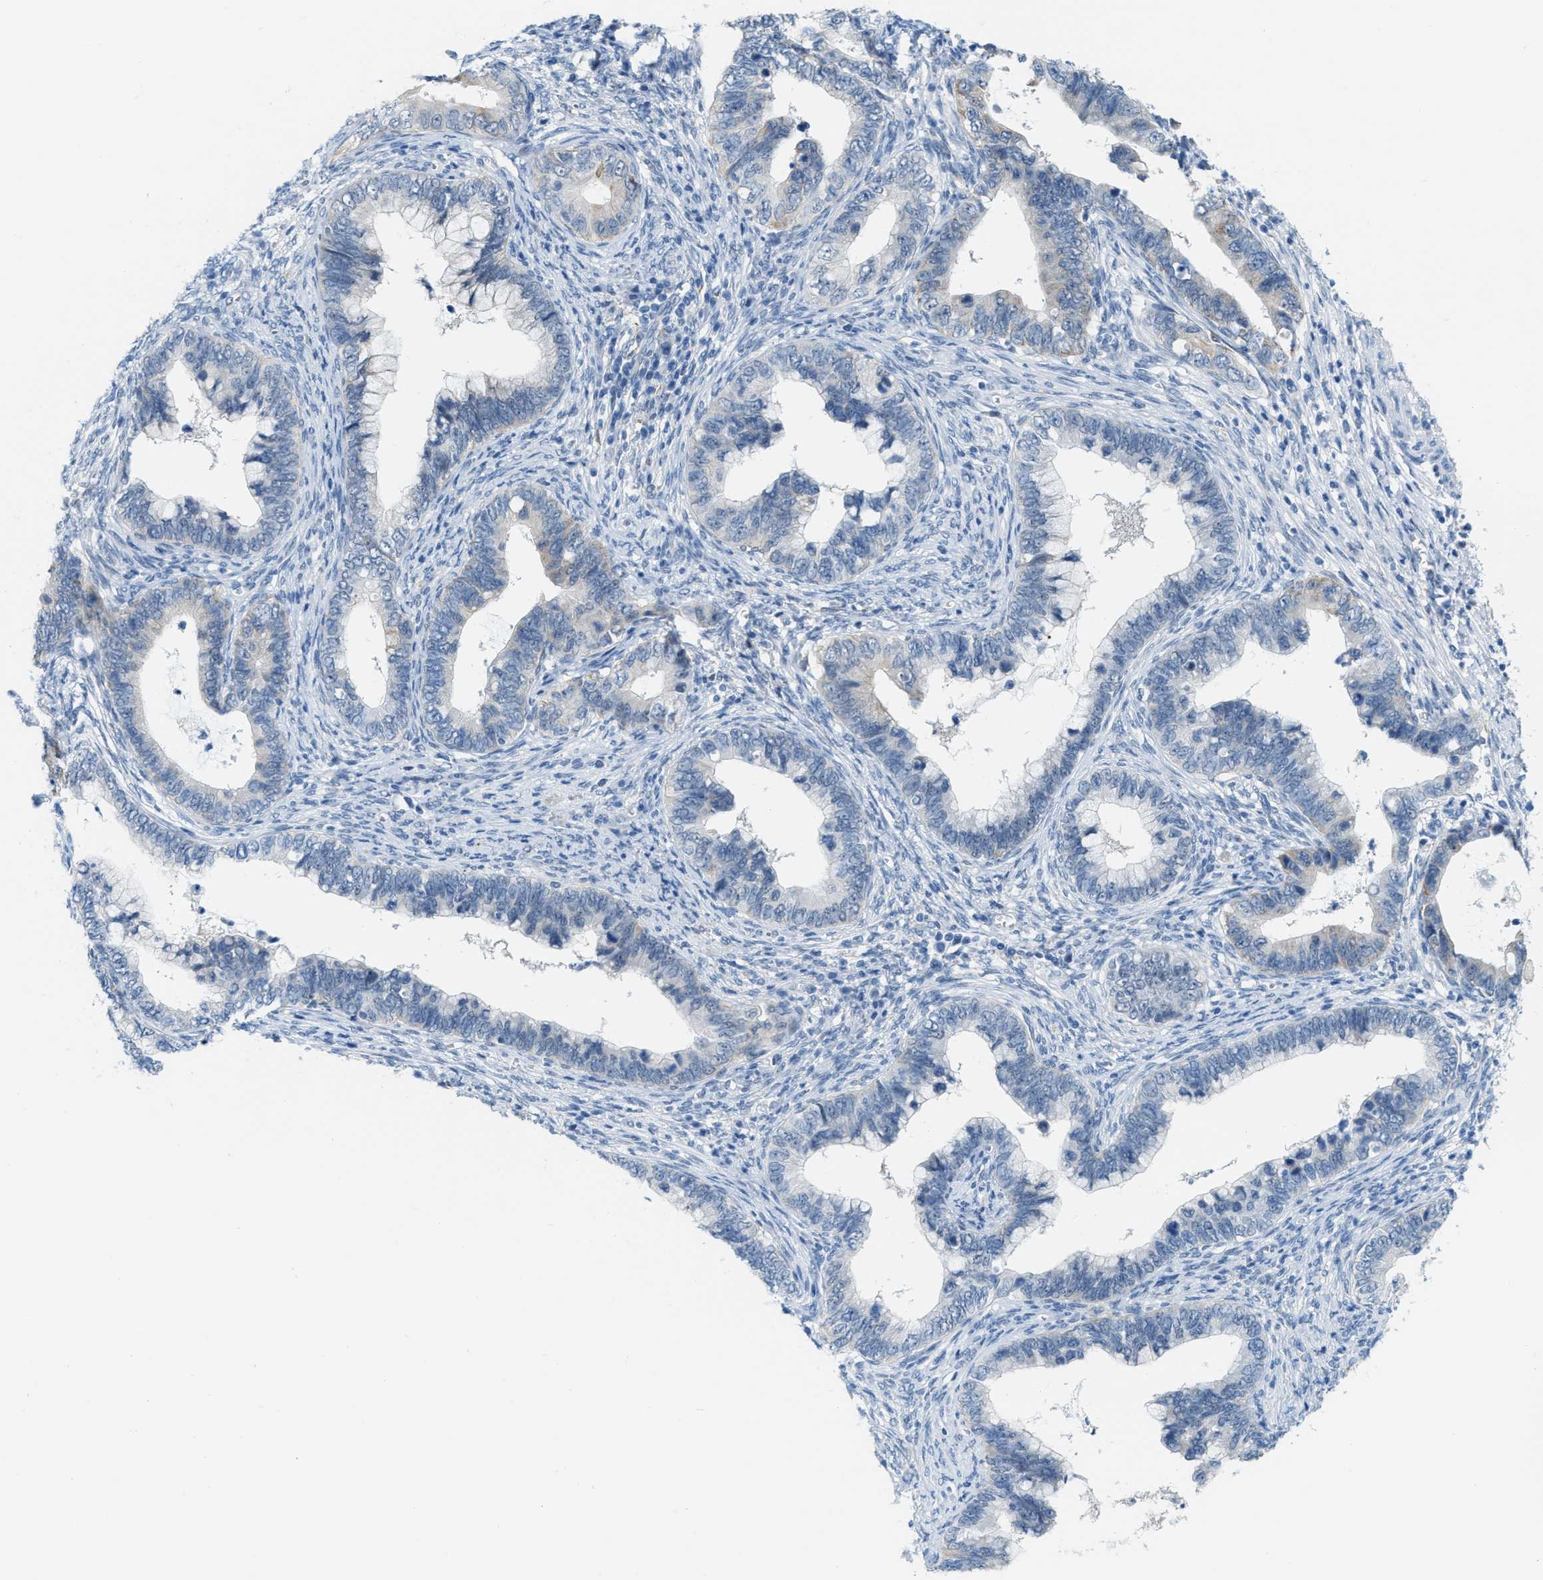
{"staining": {"intensity": "negative", "quantity": "none", "location": "none"}, "tissue": "cervical cancer", "cell_type": "Tumor cells", "image_type": "cancer", "snomed": [{"axis": "morphology", "description": "Adenocarcinoma, NOS"}, {"axis": "topography", "description": "Cervix"}], "caption": "There is no significant staining in tumor cells of cervical adenocarcinoma.", "gene": "PHRF1", "patient": {"sex": "female", "age": 44}}